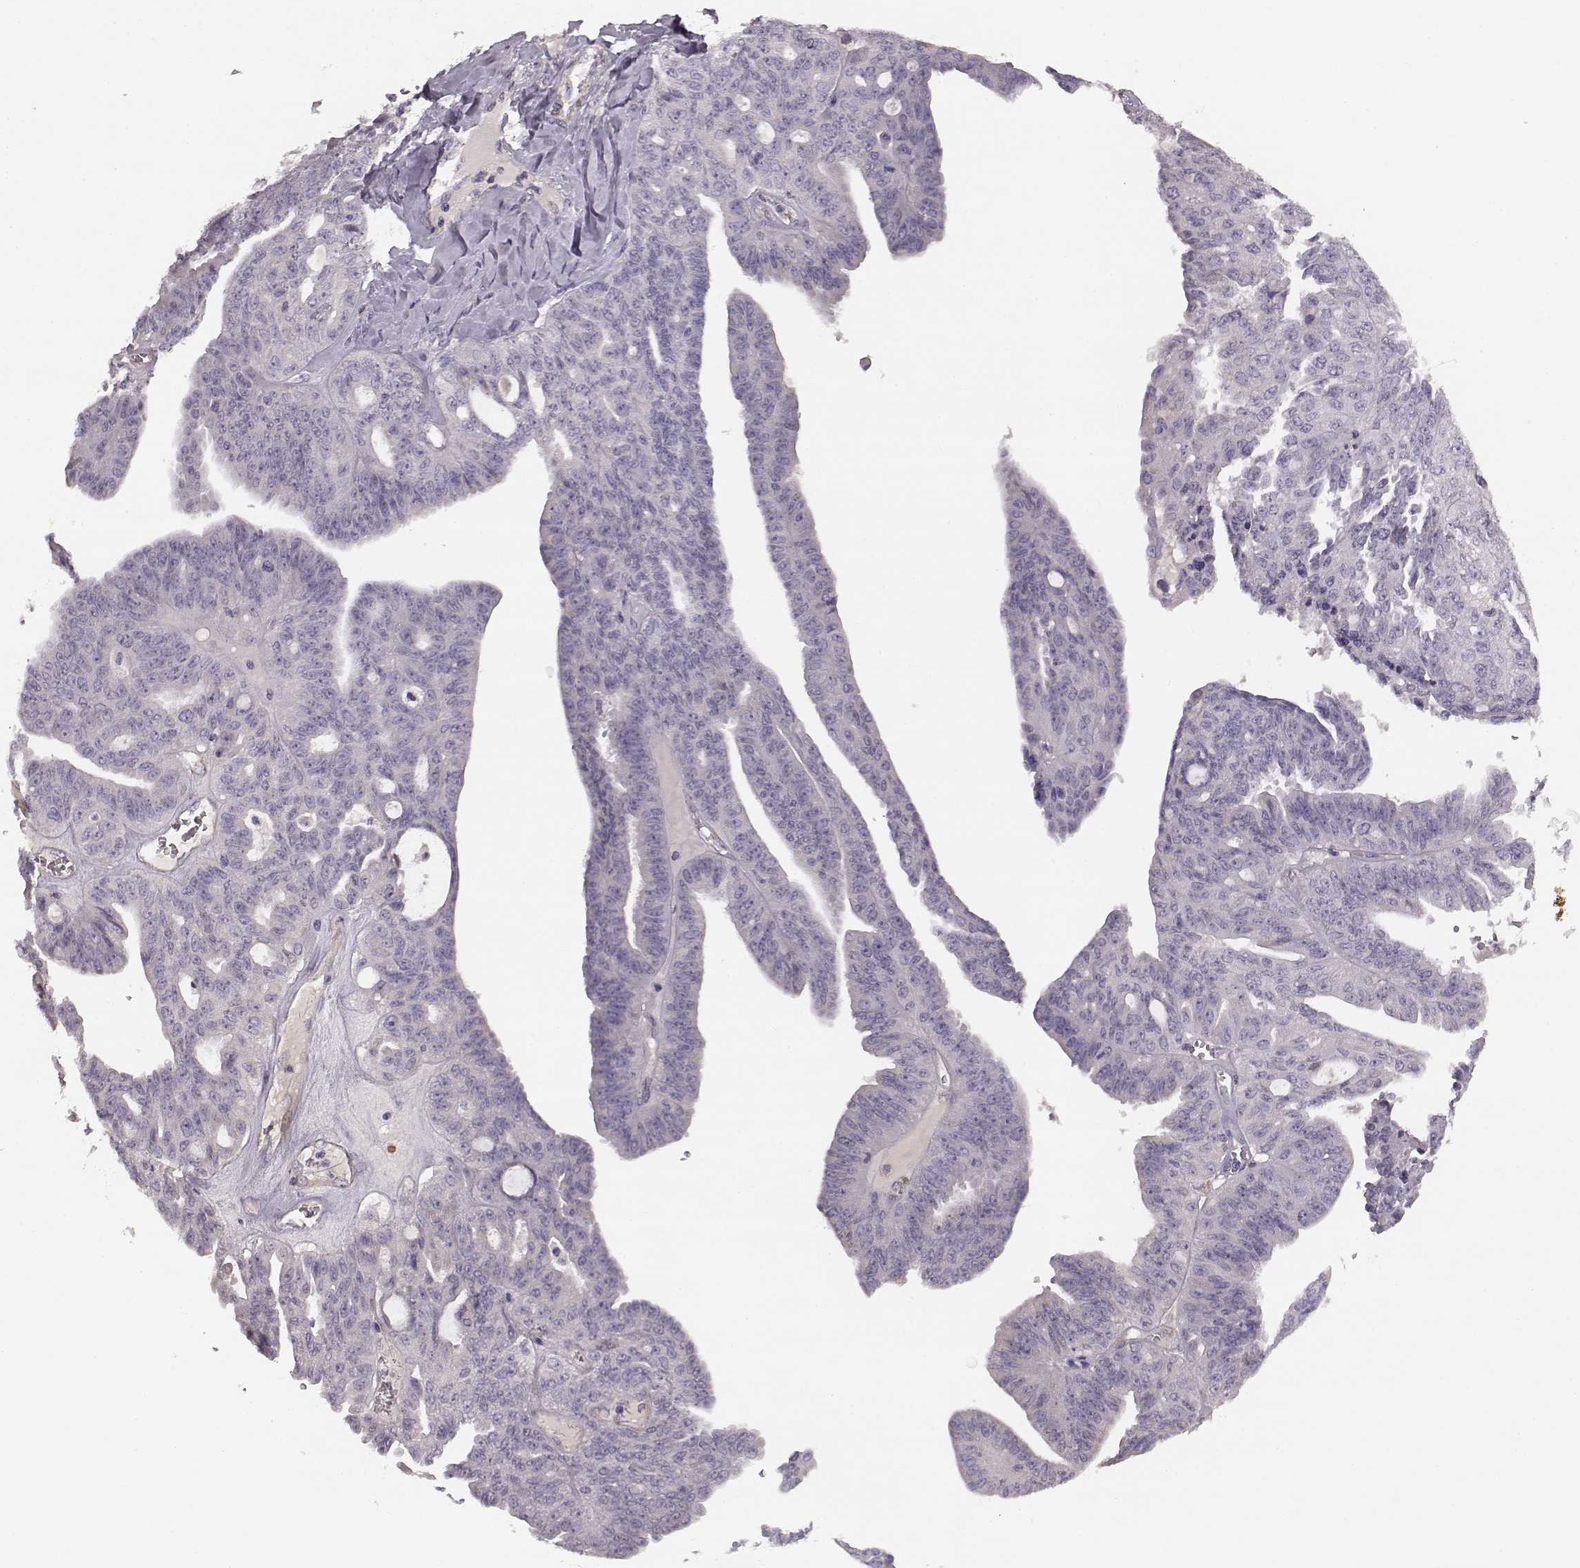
{"staining": {"intensity": "negative", "quantity": "none", "location": "none"}, "tissue": "ovarian cancer", "cell_type": "Tumor cells", "image_type": "cancer", "snomed": [{"axis": "morphology", "description": "Cystadenocarcinoma, serous, NOS"}, {"axis": "topography", "description": "Ovary"}], "caption": "Immunohistochemistry histopathology image of neoplastic tissue: human ovarian serous cystadenocarcinoma stained with DAB (3,3'-diaminobenzidine) exhibits no significant protein staining in tumor cells.", "gene": "GHR", "patient": {"sex": "female", "age": 71}}